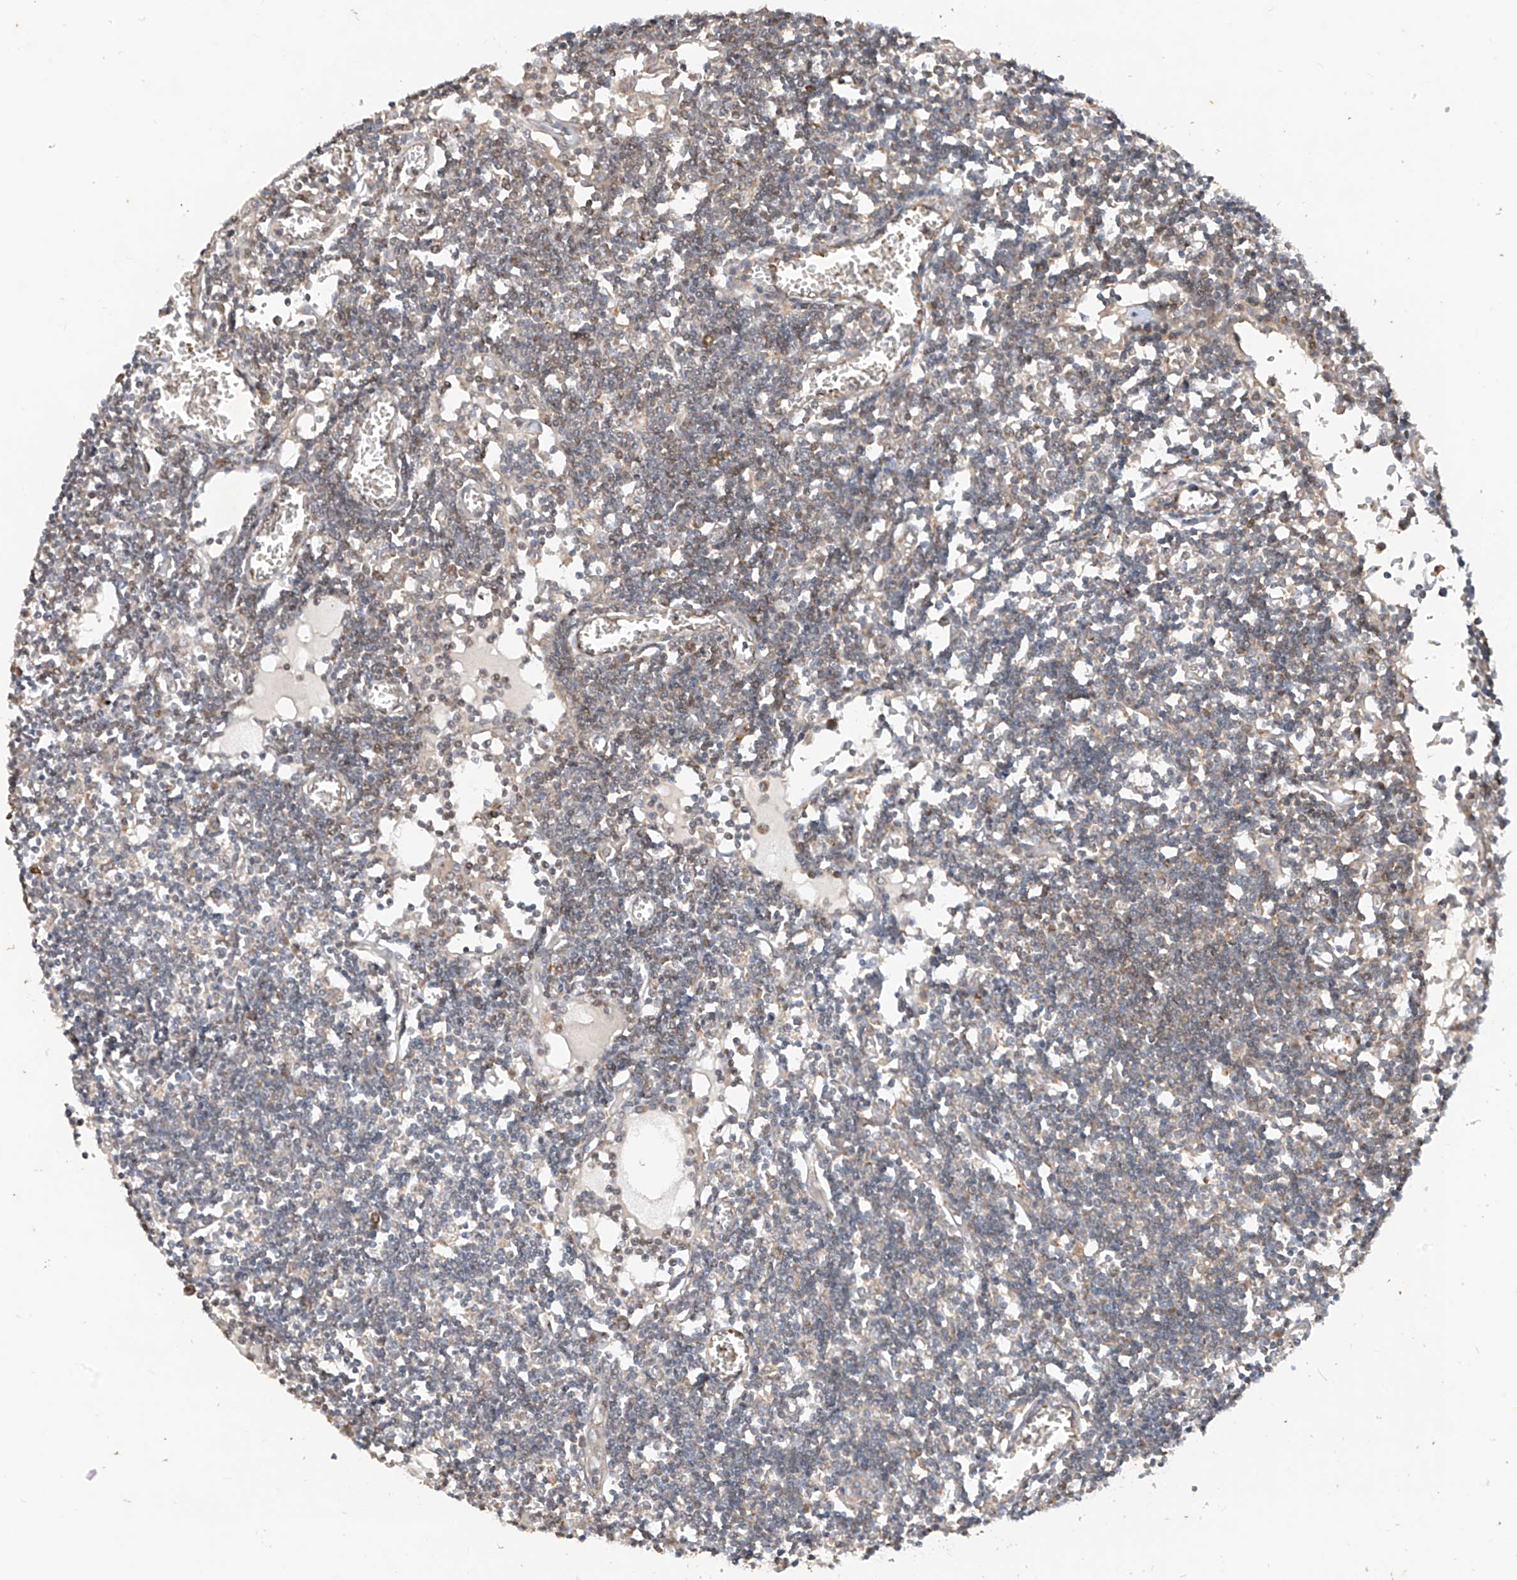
{"staining": {"intensity": "moderate", "quantity": "<25%", "location": "cytoplasmic/membranous"}, "tissue": "lymph node", "cell_type": "Germinal center cells", "image_type": "normal", "snomed": [{"axis": "morphology", "description": "Normal tissue, NOS"}, {"axis": "topography", "description": "Lymph node"}], "caption": "Brown immunohistochemical staining in unremarkable lymph node shows moderate cytoplasmic/membranous staining in about <25% of germinal center cells.", "gene": "MTUS2", "patient": {"sex": "female", "age": 11}}